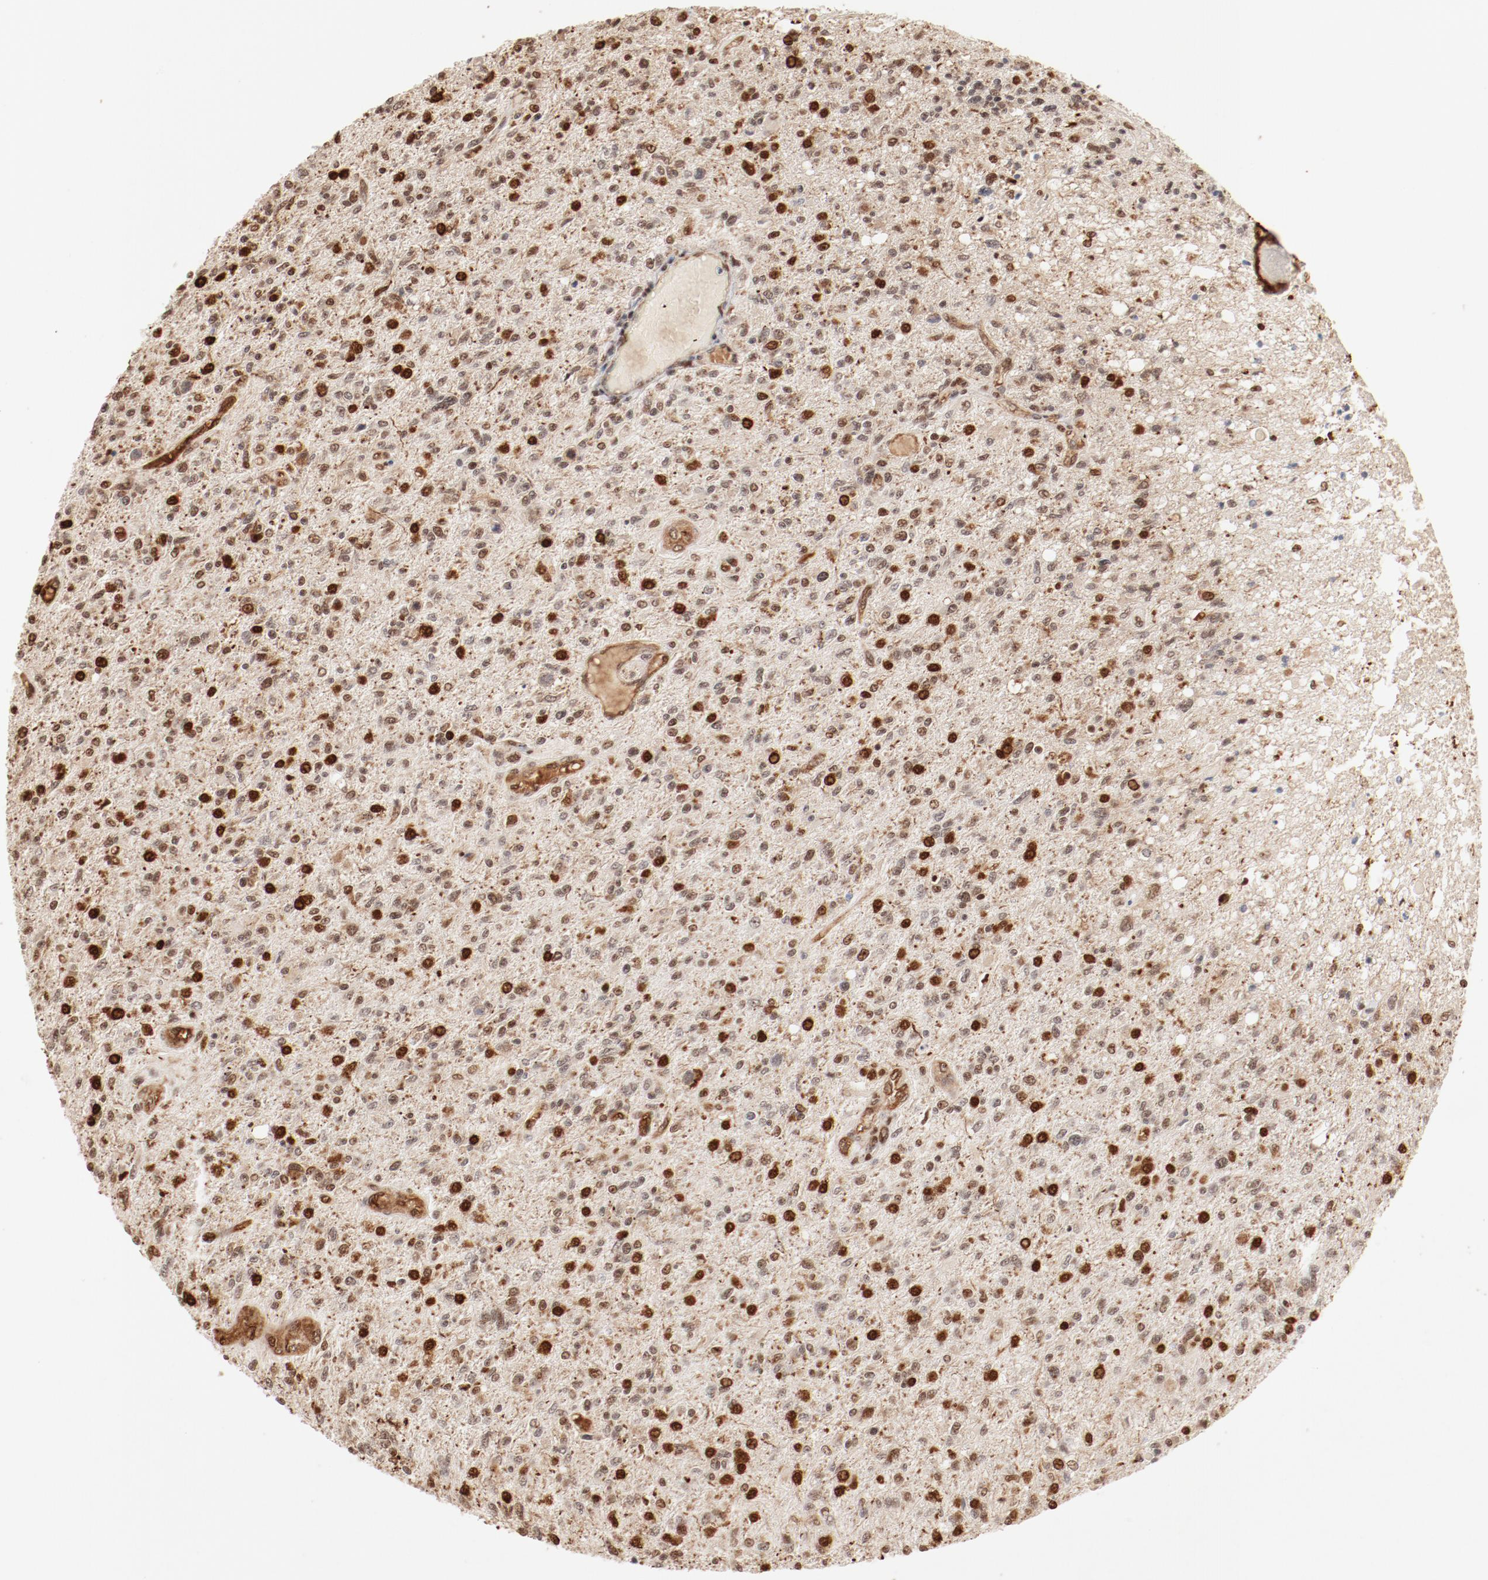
{"staining": {"intensity": "strong", "quantity": ">75%", "location": "nuclear"}, "tissue": "glioma", "cell_type": "Tumor cells", "image_type": "cancer", "snomed": [{"axis": "morphology", "description": "Glioma, malignant, High grade"}, {"axis": "topography", "description": "Cerebral cortex"}], "caption": "Immunohistochemical staining of human glioma displays strong nuclear protein positivity in about >75% of tumor cells.", "gene": "FAM50A", "patient": {"sex": "male", "age": 76}}